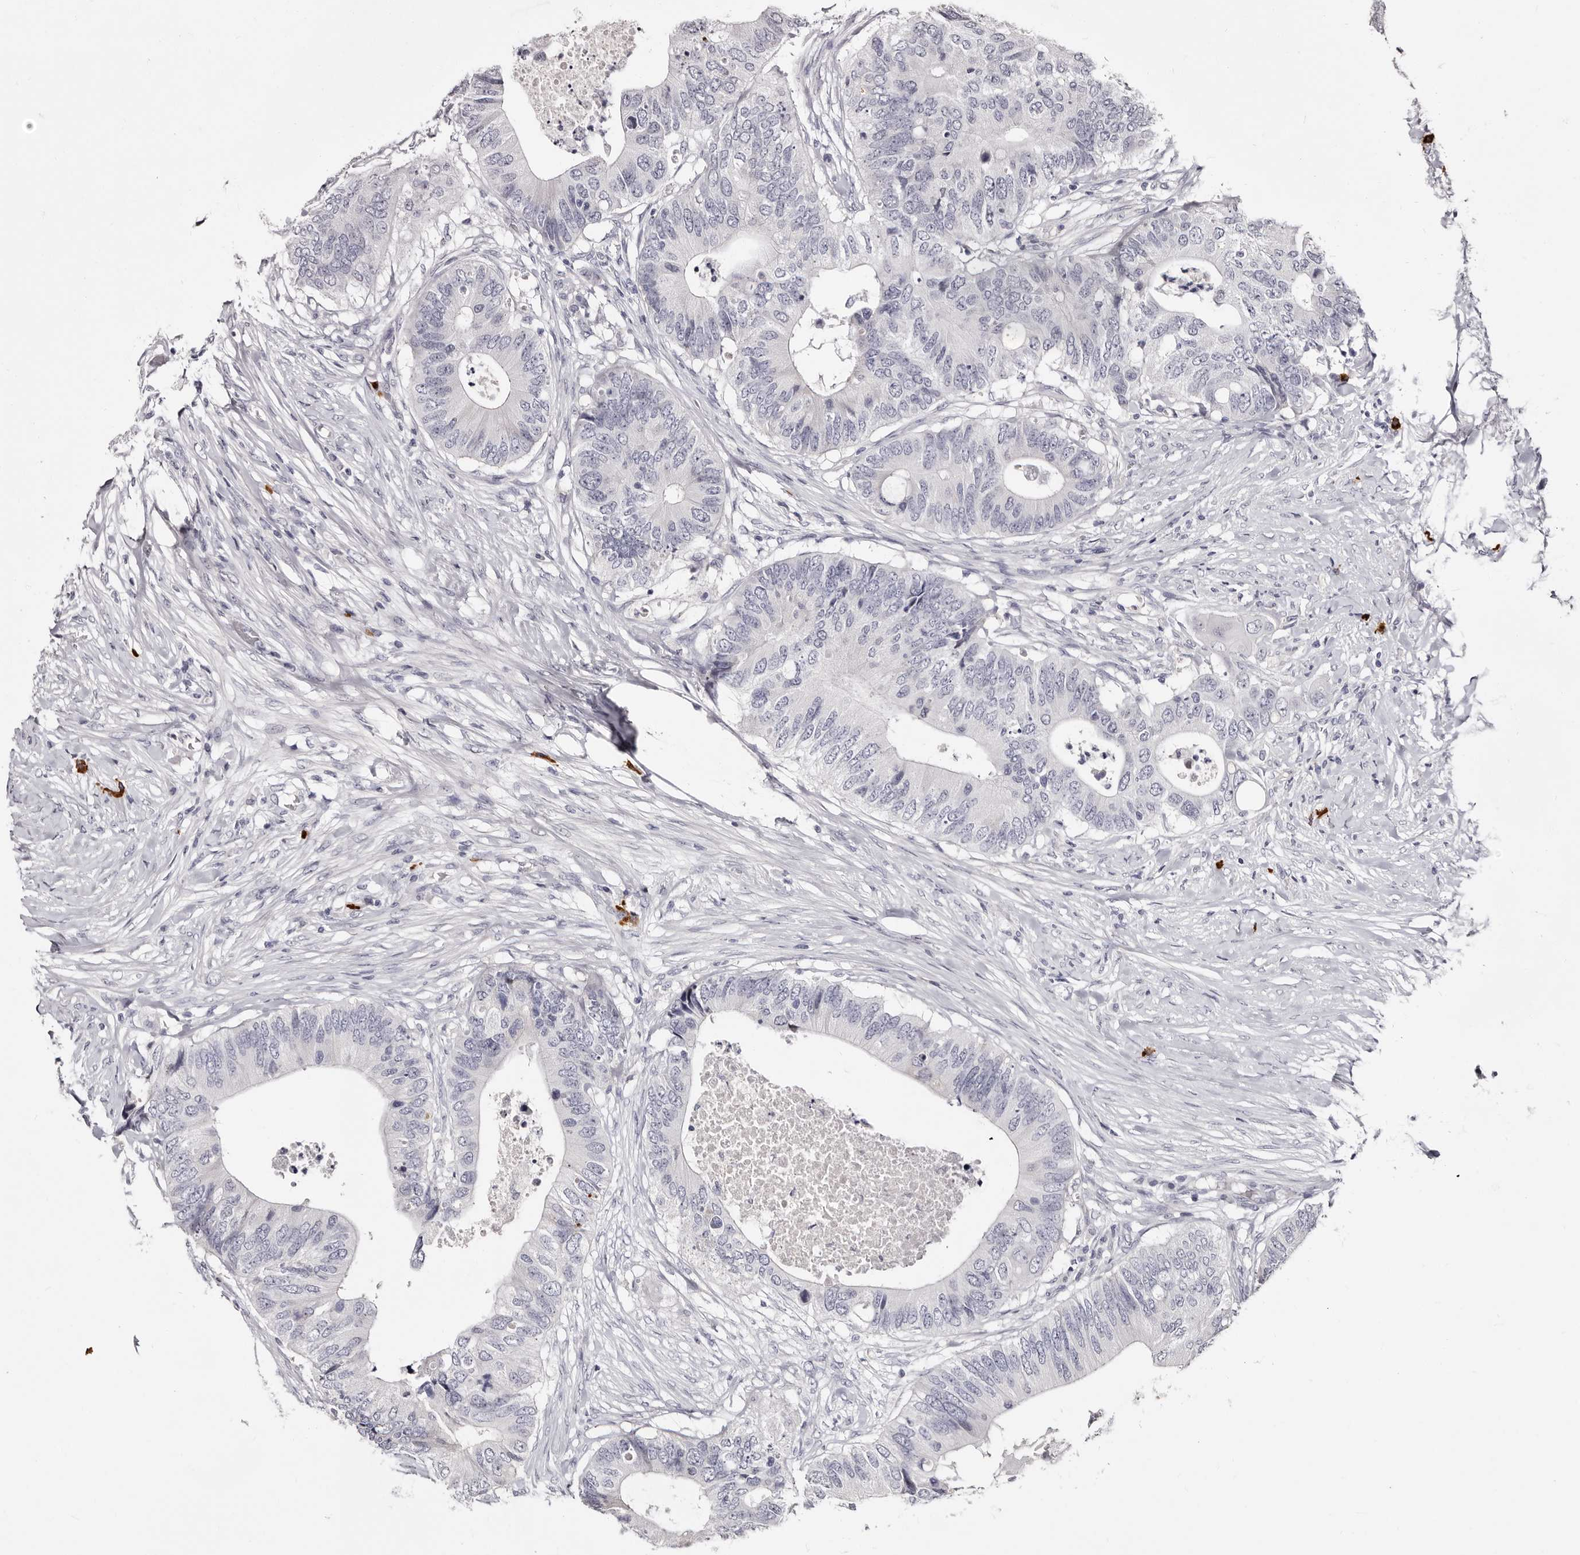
{"staining": {"intensity": "negative", "quantity": "none", "location": "none"}, "tissue": "colorectal cancer", "cell_type": "Tumor cells", "image_type": "cancer", "snomed": [{"axis": "morphology", "description": "Adenocarcinoma, NOS"}, {"axis": "topography", "description": "Colon"}], "caption": "There is no significant positivity in tumor cells of colorectal cancer (adenocarcinoma).", "gene": "TBC1D22B", "patient": {"sex": "male", "age": 71}}